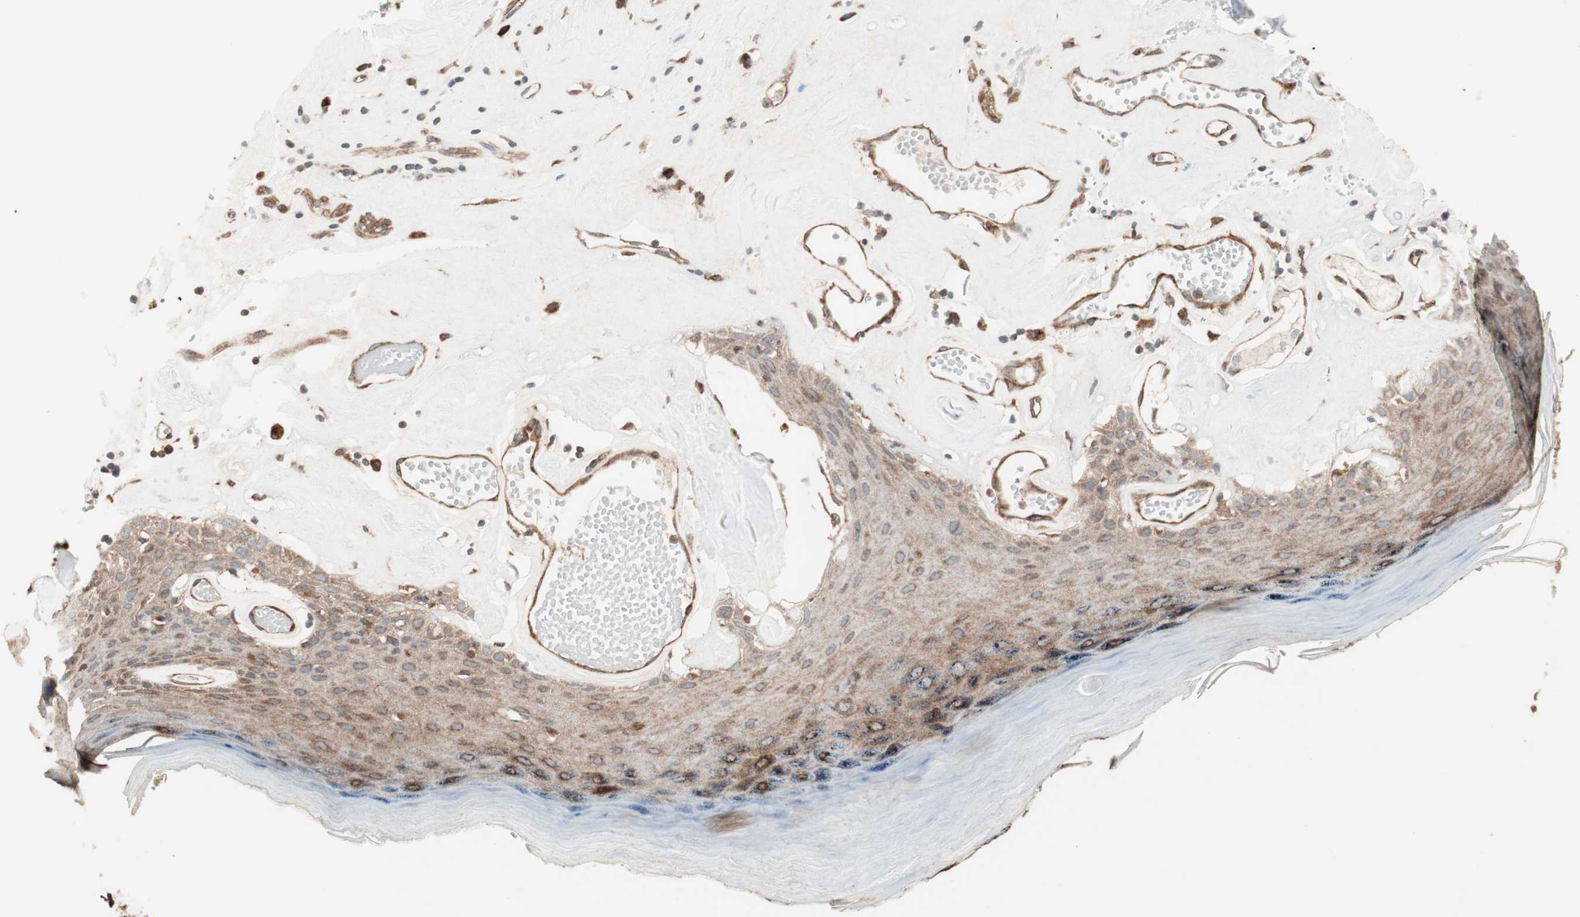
{"staining": {"intensity": "moderate", "quantity": ">75%", "location": "cytoplasmic/membranous"}, "tissue": "skin", "cell_type": "Epidermal cells", "image_type": "normal", "snomed": [{"axis": "morphology", "description": "Normal tissue, NOS"}, {"axis": "morphology", "description": "Inflammation, NOS"}, {"axis": "topography", "description": "Vulva"}], "caption": "Skin stained with DAB IHC exhibits medium levels of moderate cytoplasmic/membranous positivity in approximately >75% of epidermal cells.", "gene": "RAB5A", "patient": {"sex": "female", "age": 84}}